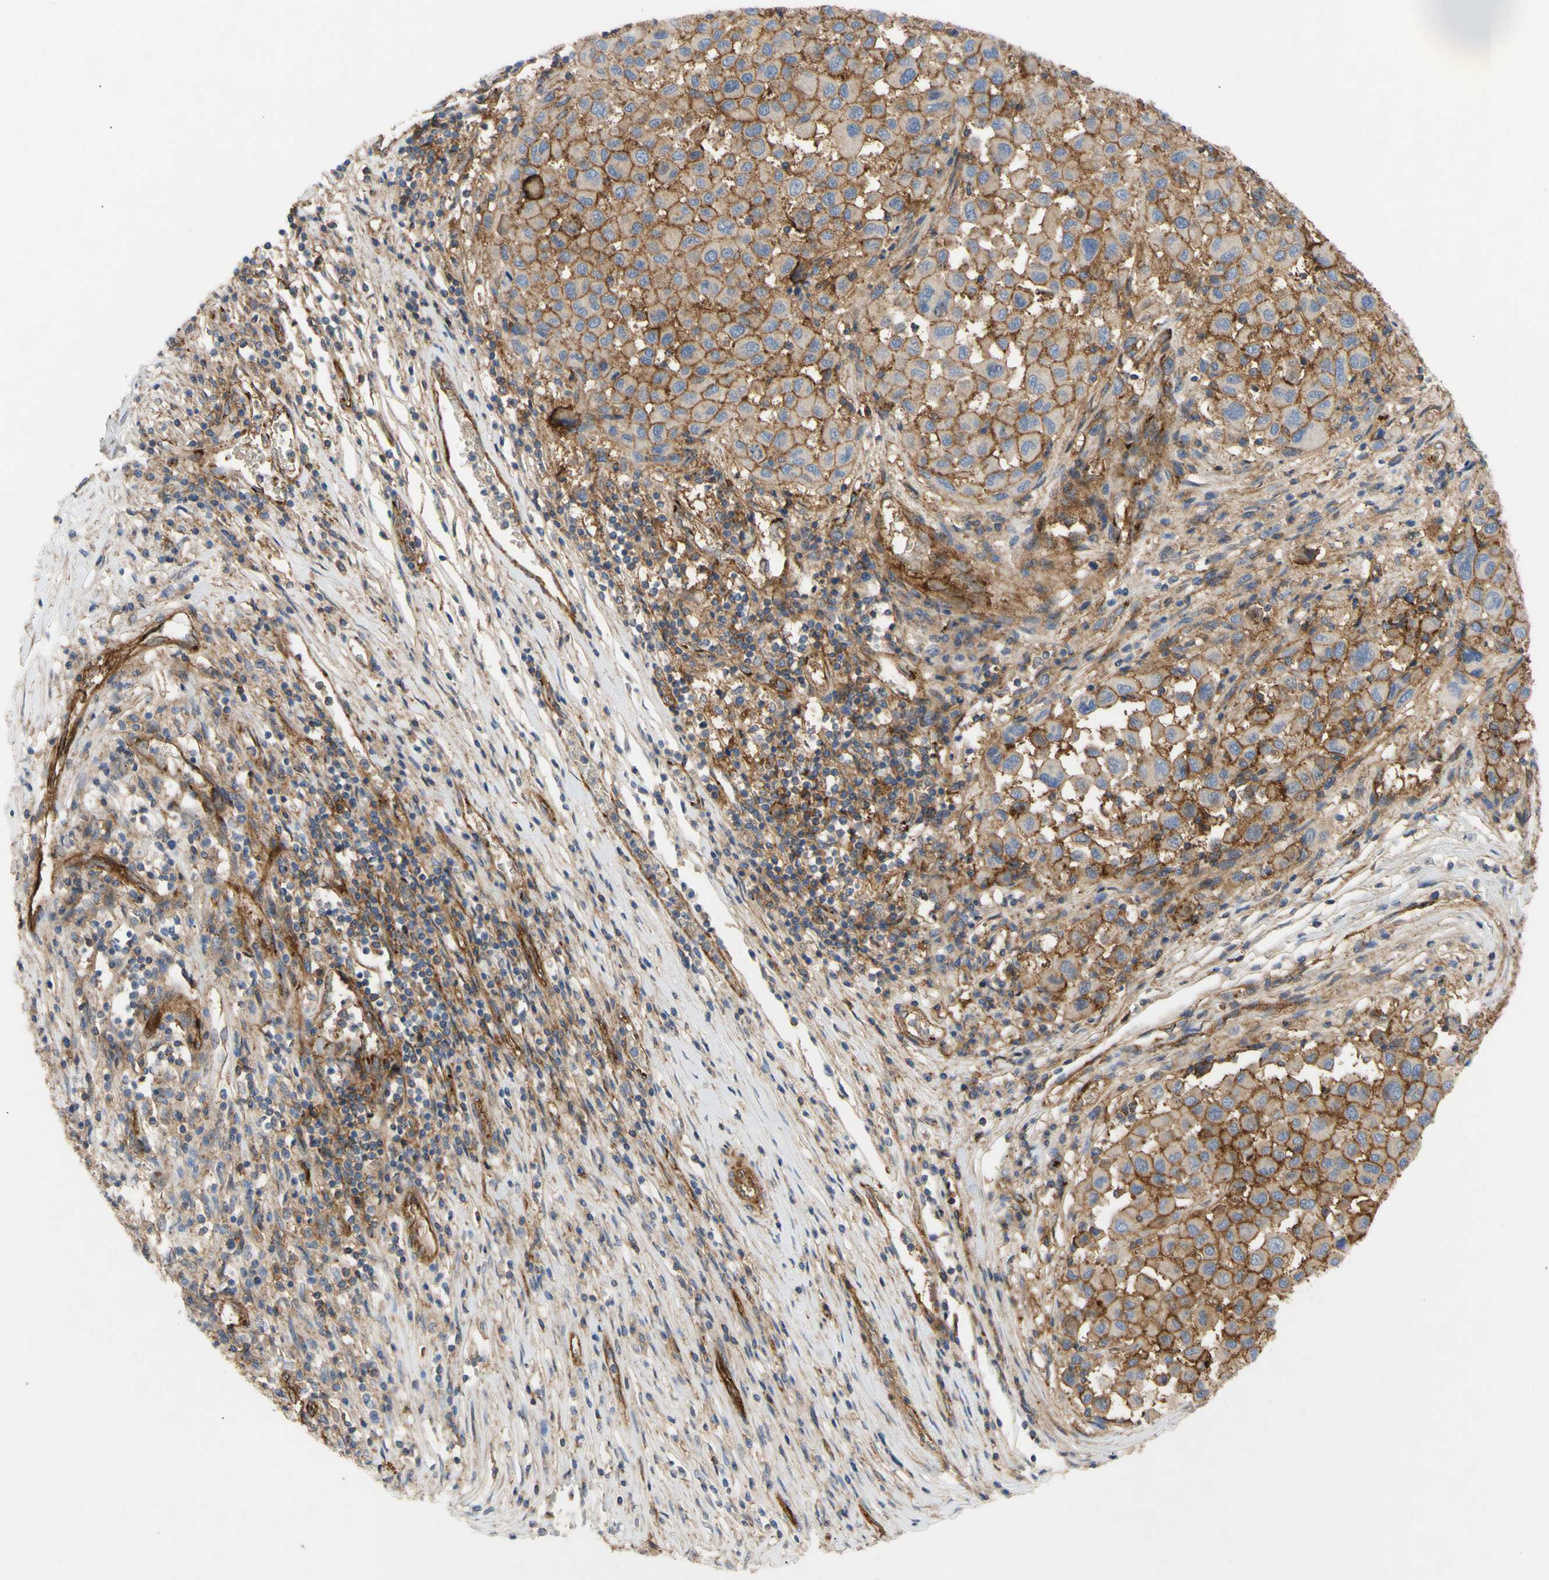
{"staining": {"intensity": "moderate", "quantity": ">75%", "location": "cytoplasmic/membranous"}, "tissue": "melanoma", "cell_type": "Tumor cells", "image_type": "cancer", "snomed": [{"axis": "morphology", "description": "Malignant melanoma, Metastatic site"}, {"axis": "topography", "description": "Lymph node"}], "caption": "Tumor cells show medium levels of moderate cytoplasmic/membranous positivity in about >75% of cells in melanoma. The staining was performed using DAB (3,3'-diaminobenzidine) to visualize the protein expression in brown, while the nuclei were stained in blue with hematoxylin (Magnification: 20x).", "gene": "ATP2A3", "patient": {"sex": "male", "age": 61}}